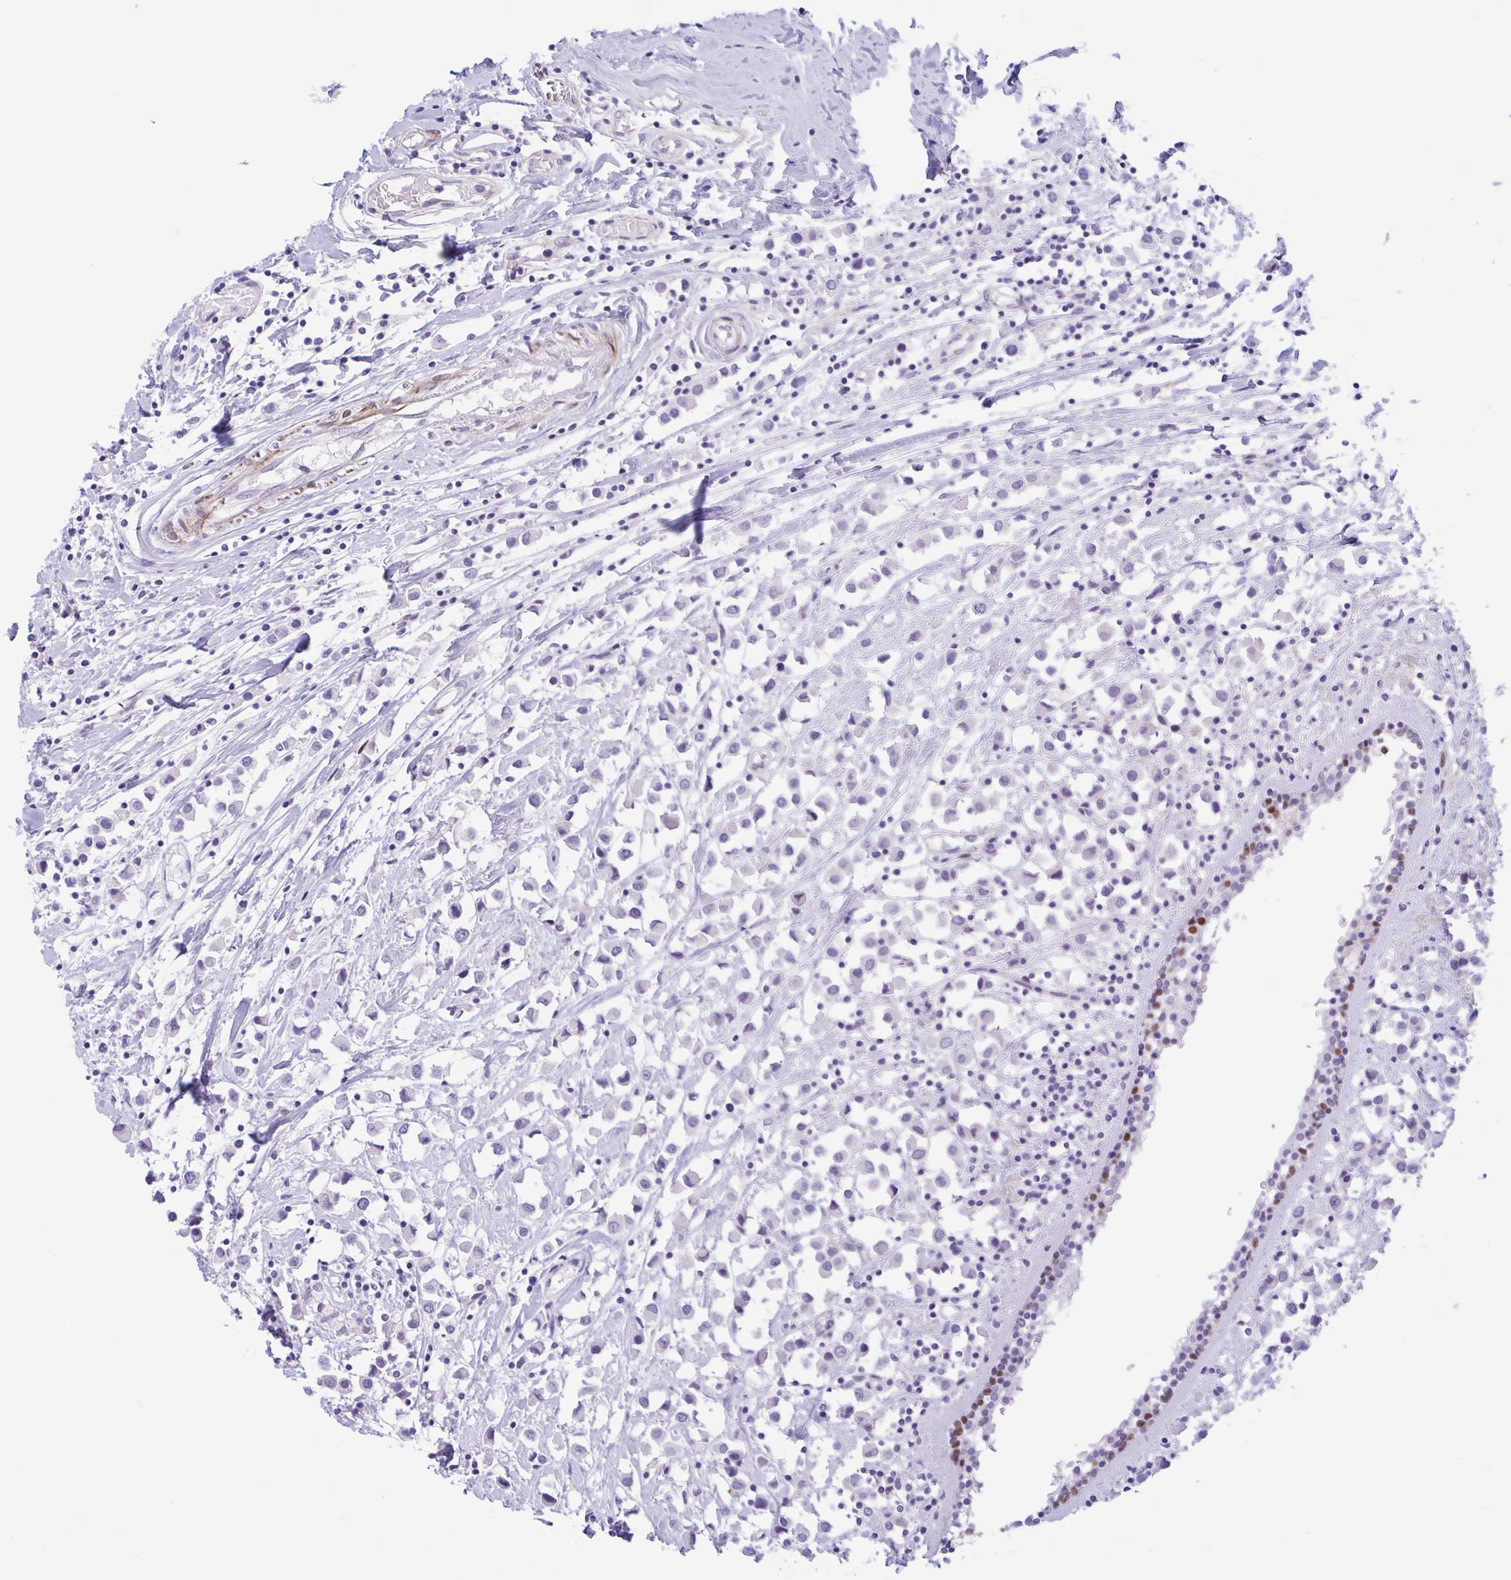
{"staining": {"intensity": "negative", "quantity": "none", "location": "none"}, "tissue": "breast cancer", "cell_type": "Tumor cells", "image_type": "cancer", "snomed": [{"axis": "morphology", "description": "Duct carcinoma"}, {"axis": "topography", "description": "Breast"}], "caption": "Tumor cells show no significant protein positivity in breast infiltrating ductal carcinoma.", "gene": "AHCYL2", "patient": {"sex": "female", "age": 61}}